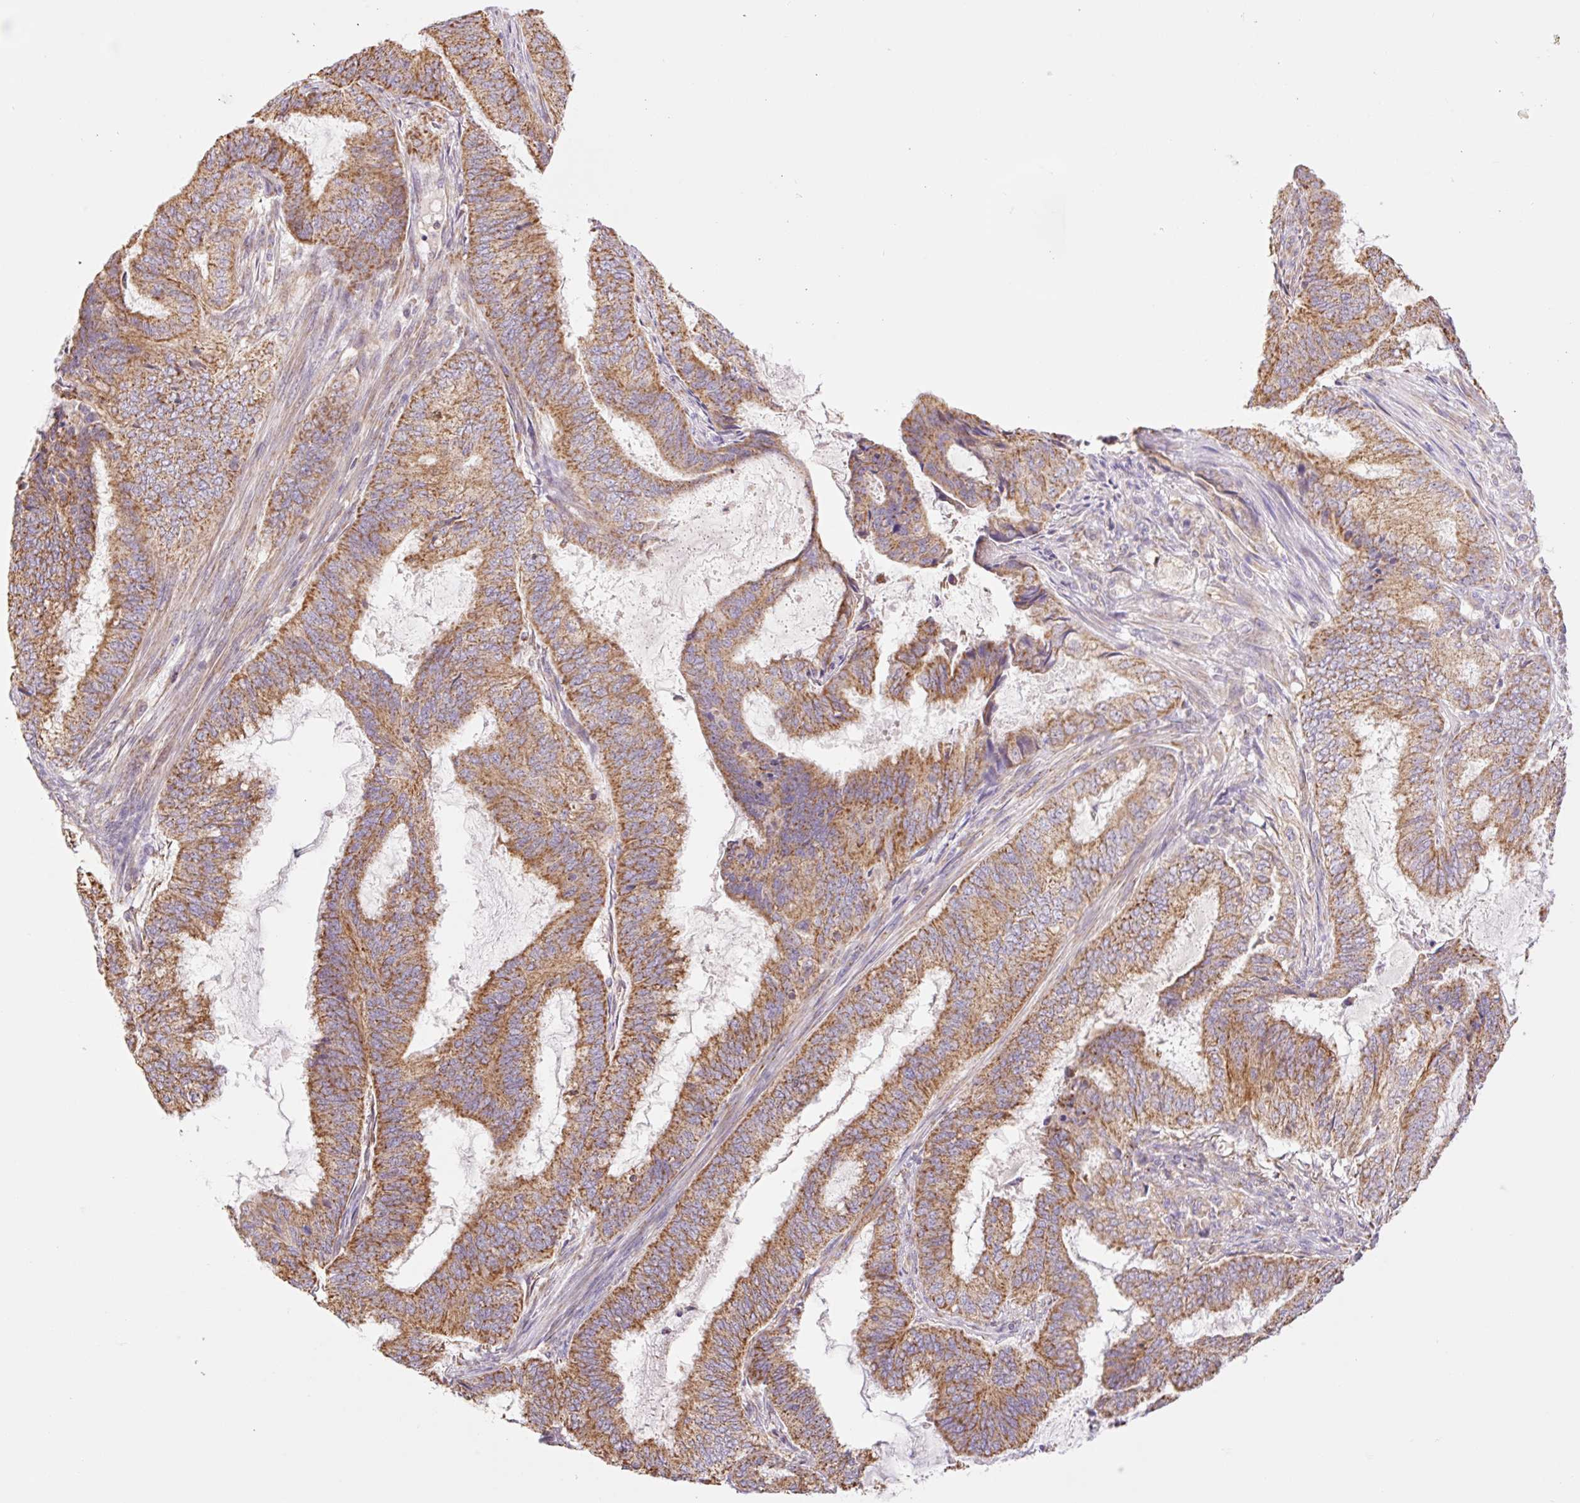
{"staining": {"intensity": "moderate", "quantity": ">75%", "location": "cytoplasmic/membranous"}, "tissue": "endometrial cancer", "cell_type": "Tumor cells", "image_type": "cancer", "snomed": [{"axis": "morphology", "description": "Adenocarcinoma, NOS"}, {"axis": "topography", "description": "Endometrium"}], "caption": "Protein staining by IHC demonstrates moderate cytoplasmic/membranous expression in approximately >75% of tumor cells in adenocarcinoma (endometrial). Using DAB (3,3'-diaminobenzidine) (brown) and hematoxylin (blue) stains, captured at high magnification using brightfield microscopy.", "gene": "GOSR2", "patient": {"sex": "female", "age": 51}}